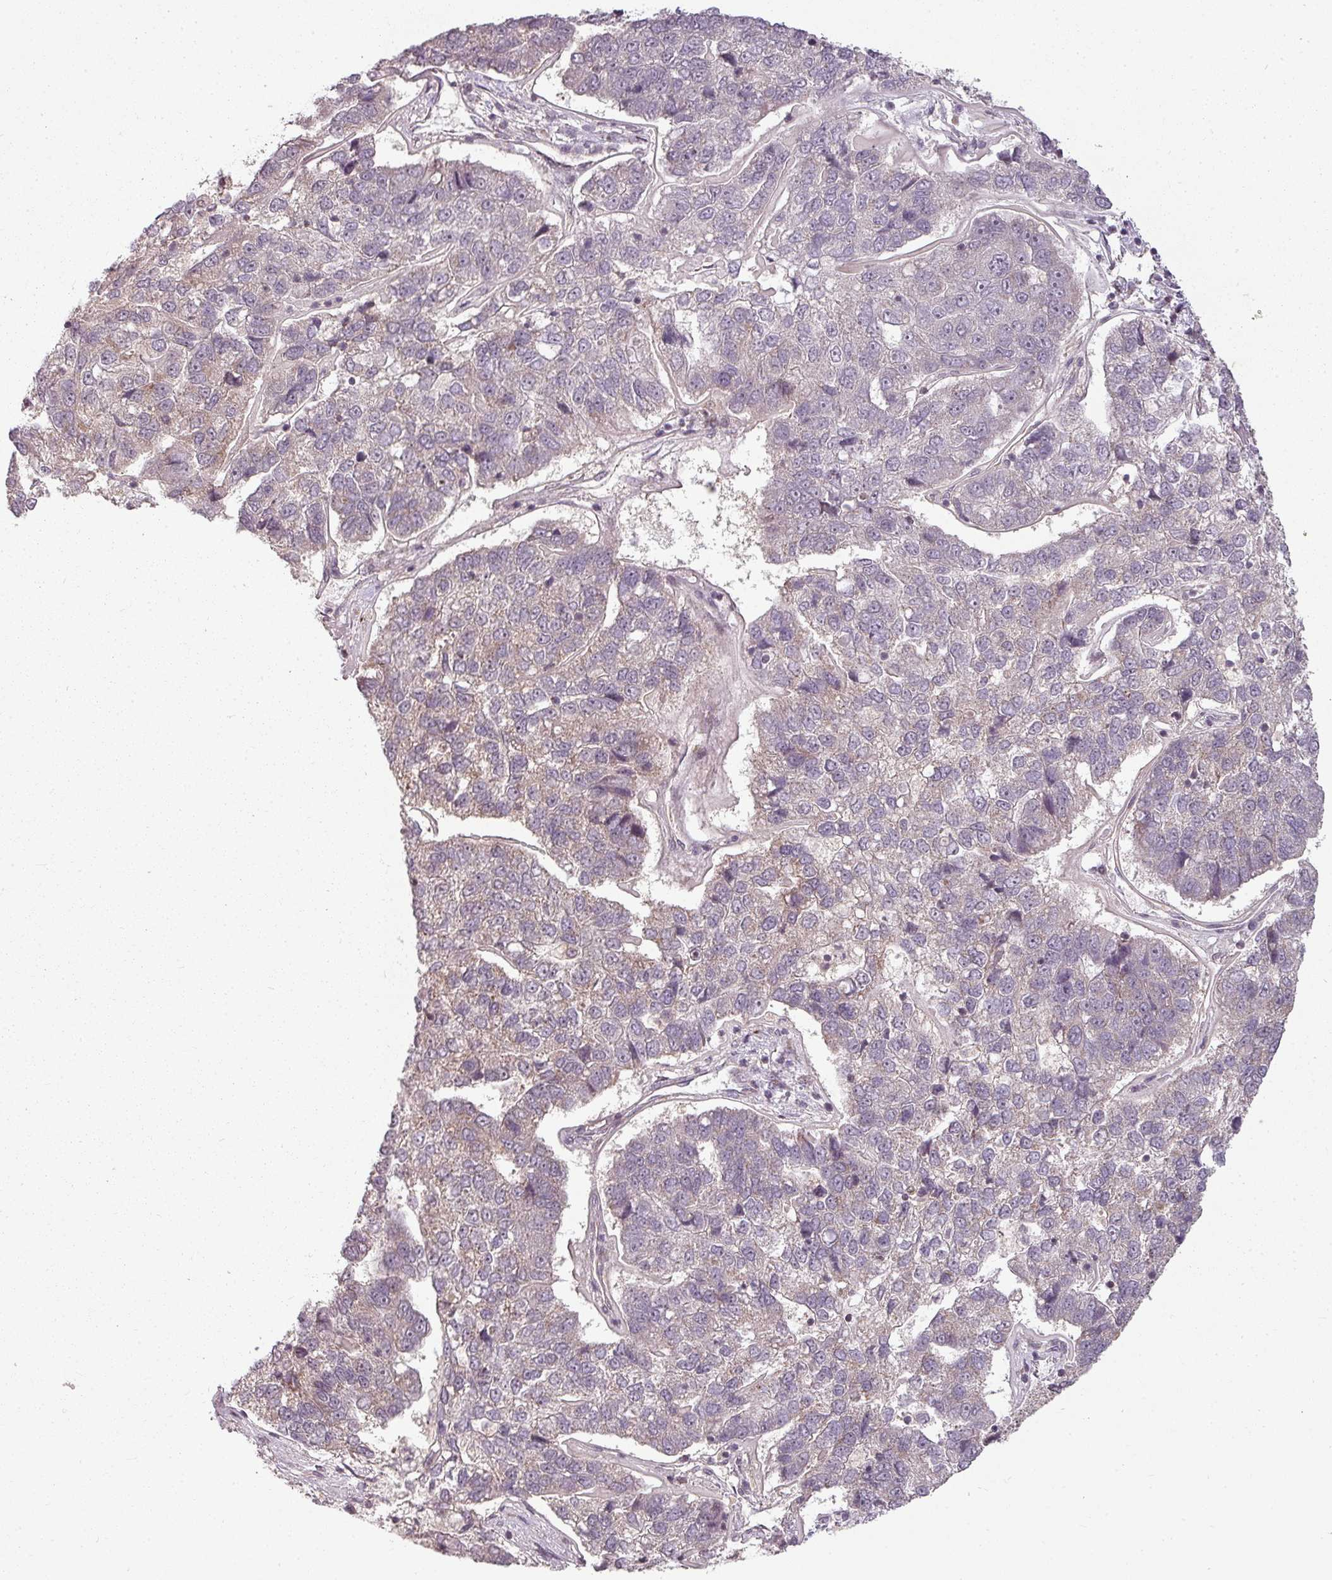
{"staining": {"intensity": "negative", "quantity": "none", "location": "none"}, "tissue": "pancreatic cancer", "cell_type": "Tumor cells", "image_type": "cancer", "snomed": [{"axis": "morphology", "description": "Adenocarcinoma, NOS"}, {"axis": "topography", "description": "Pancreas"}], "caption": "High power microscopy histopathology image of an IHC histopathology image of pancreatic cancer, revealing no significant staining in tumor cells.", "gene": "CLIC1", "patient": {"sex": "female", "age": 61}}